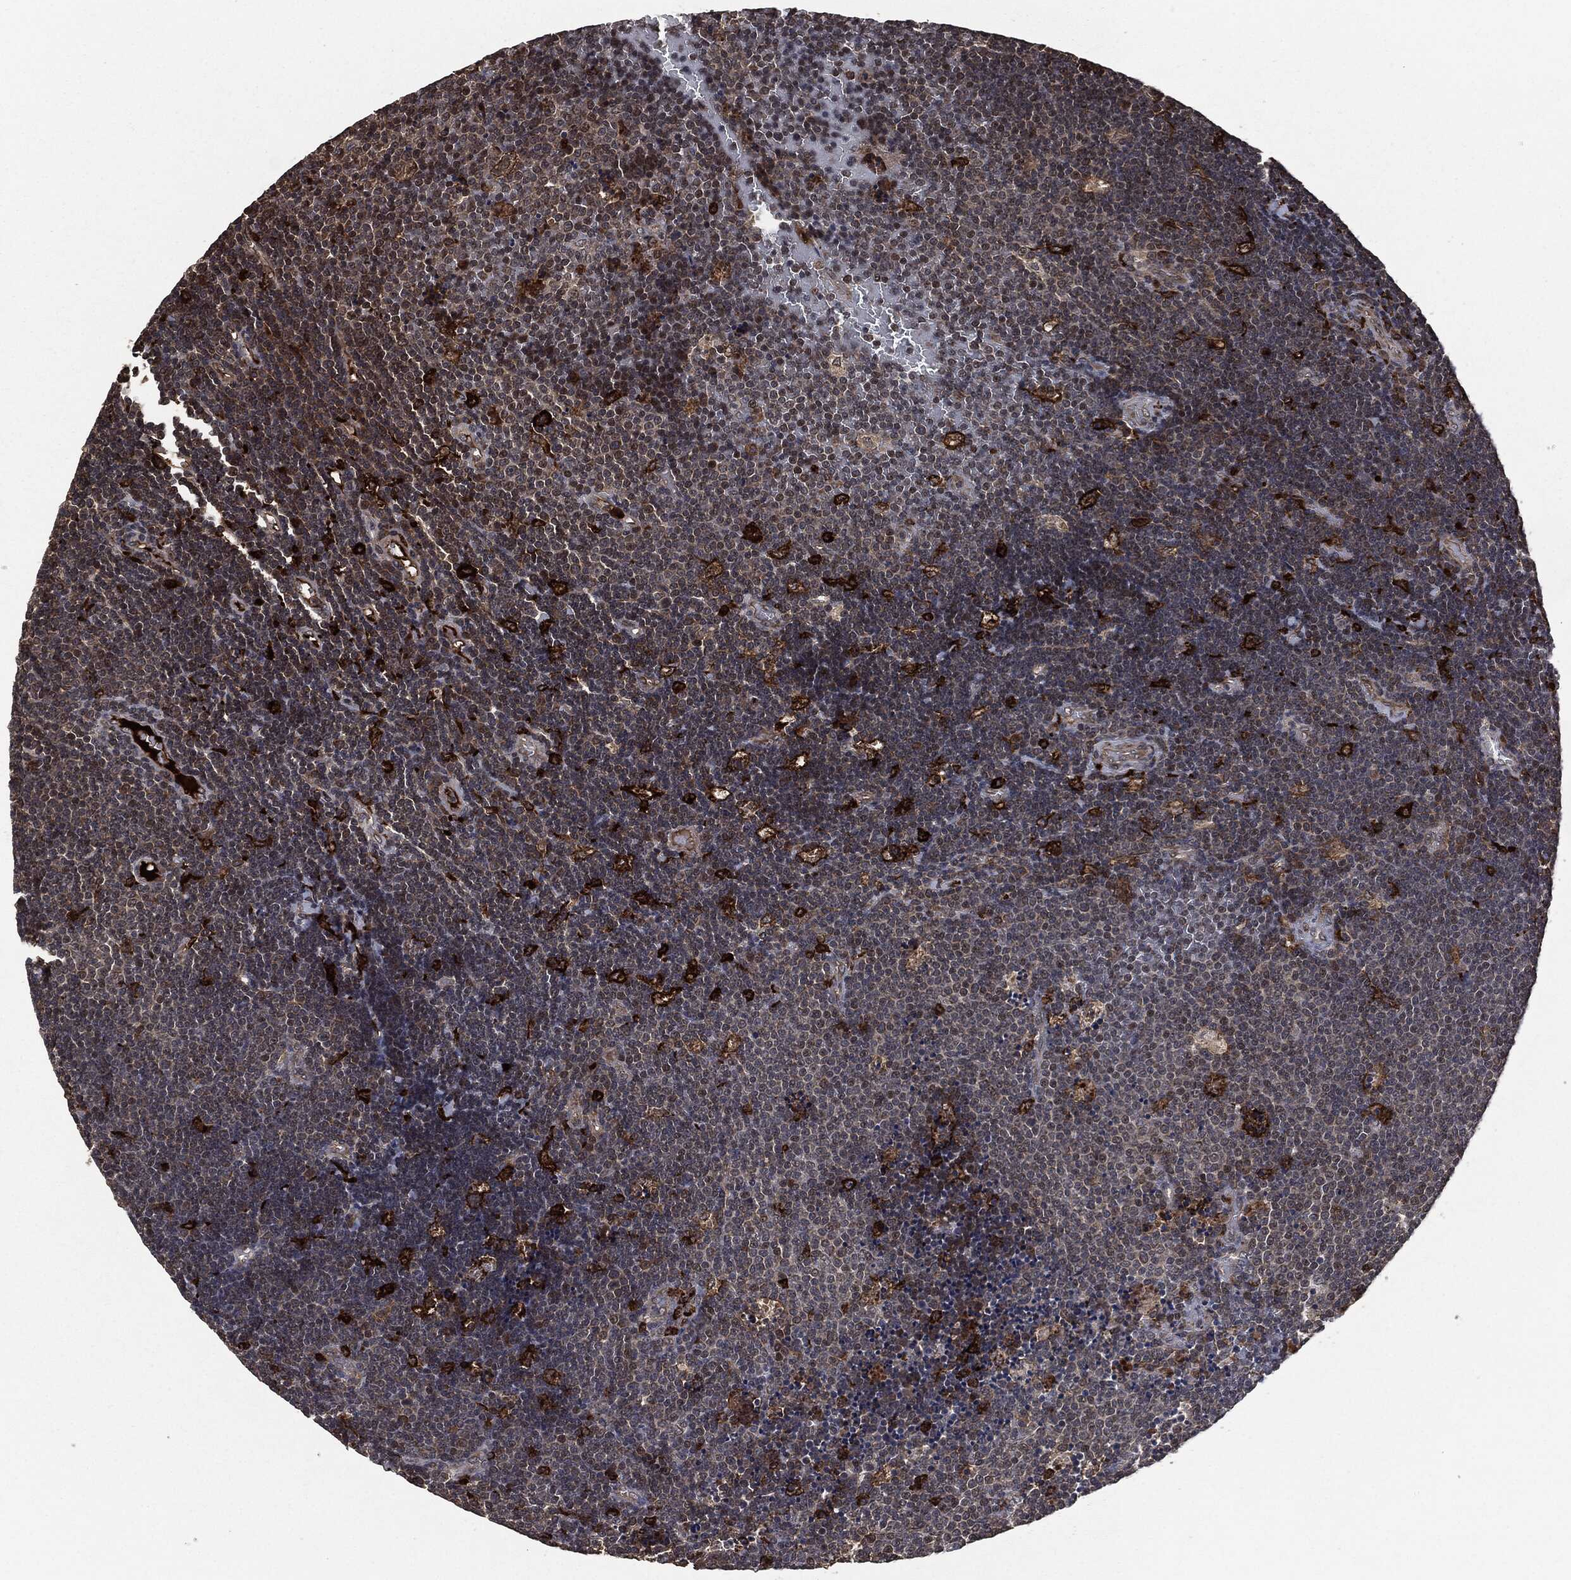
{"staining": {"intensity": "negative", "quantity": "none", "location": "none"}, "tissue": "lymphoma", "cell_type": "Tumor cells", "image_type": "cancer", "snomed": [{"axis": "morphology", "description": "Malignant lymphoma, non-Hodgkin's type, Low grade"}, {"axis": "topography", "description": "Brain"}], "caption": "Immunohistochemistry of human low-grade malignant lymphoma, non-Hodgkin's type reveals no staining in tumor cells.", "gene": "CRABP2", "patient": {"sex": "female", "age": 66}}